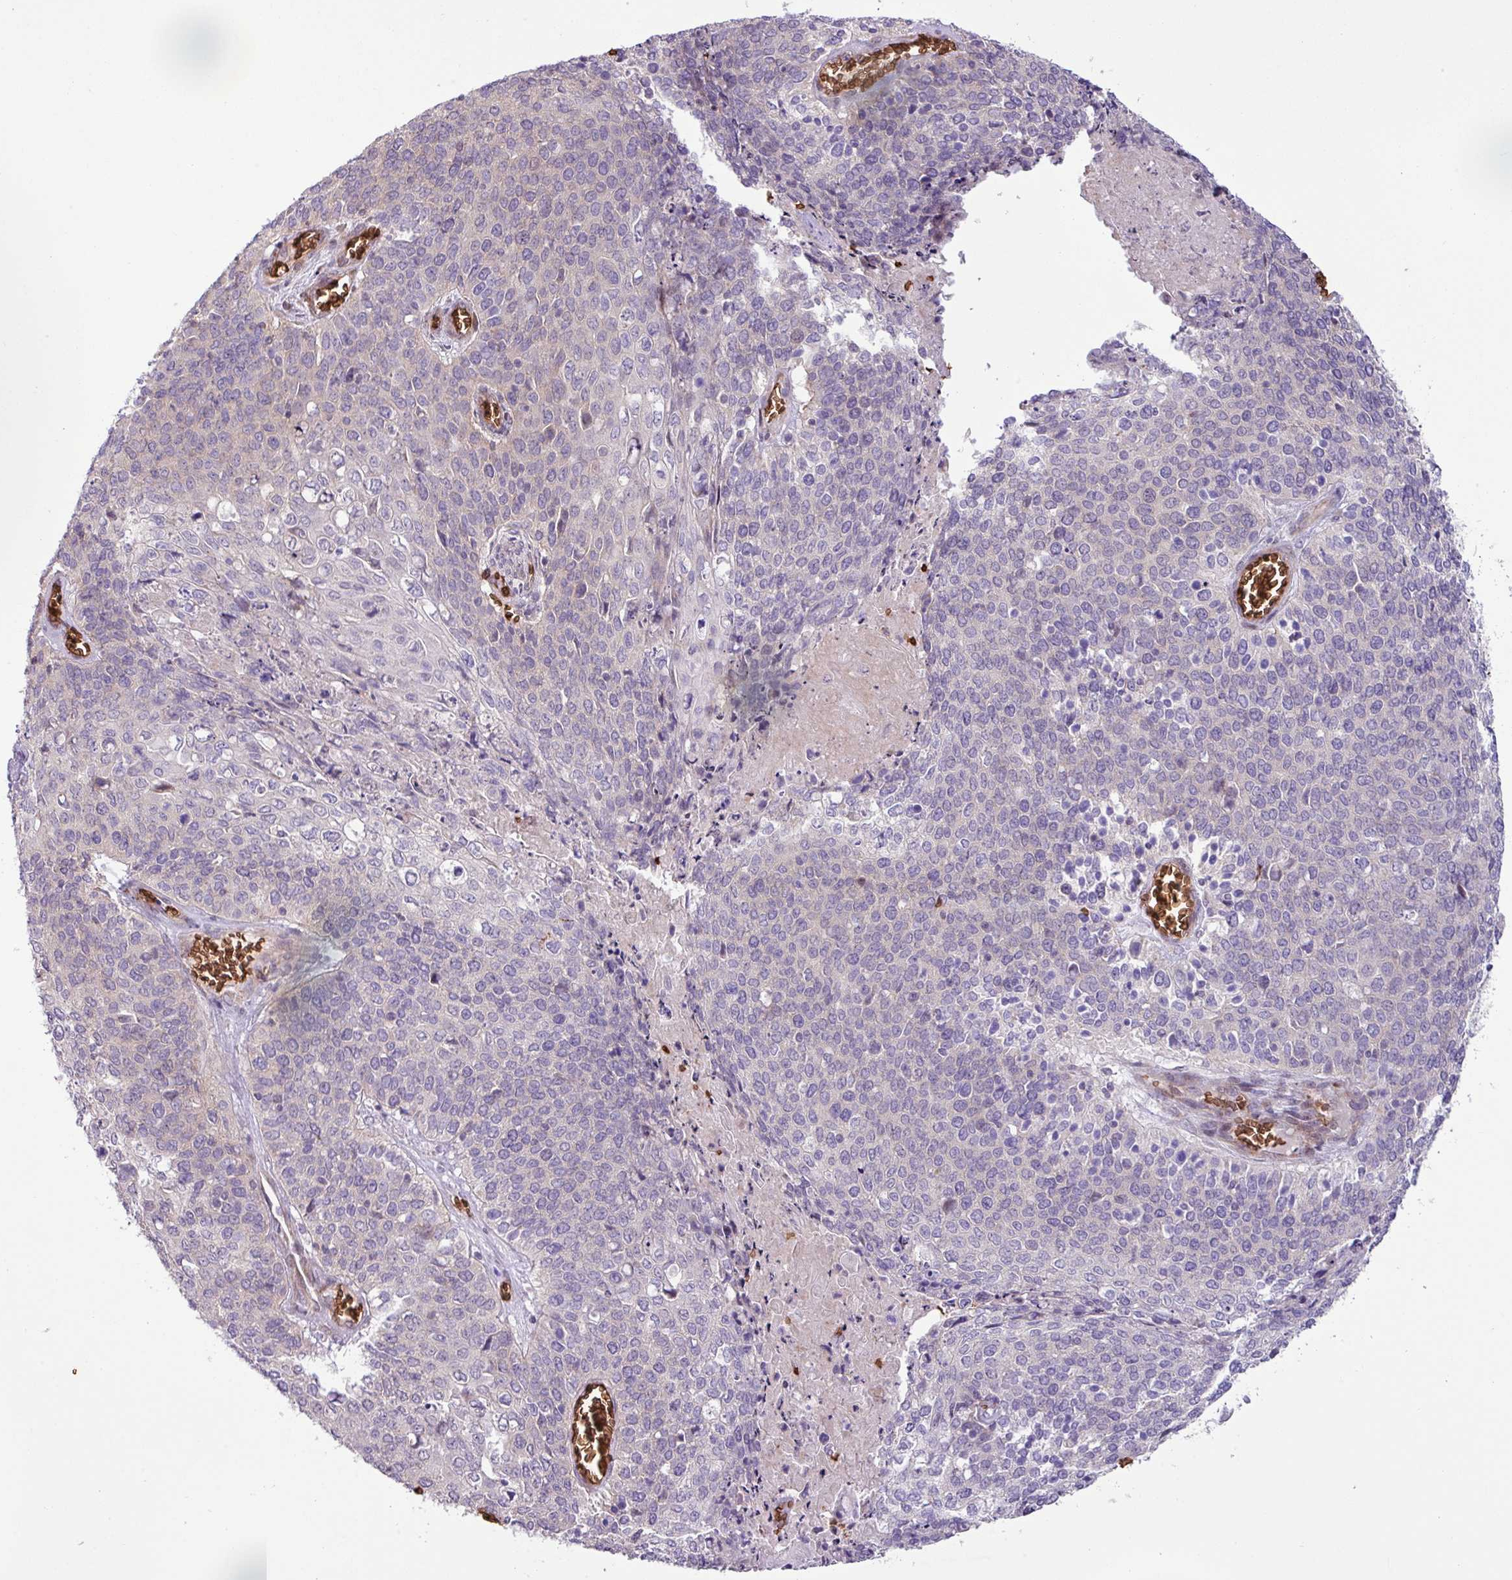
{"staining": {"intensity": "negative", "quantity": "none", "location": "none"}, "tissue": "cervical cancer", "cell_type": "Tumor cells", "image_type": "cancer", "snomed": [{"axis": "morphology", "description": "Squamous cell carcinoma, NOS"}, {"axis": "topography", "description": "Cervix"}], "caption": "Human cervical cancer stained for a protein using immunohistochemistry (IHC) shows no positivity in tumor cells.", "gene": "RAD21L1", "patient": {"sex": "female", "age": 39}}